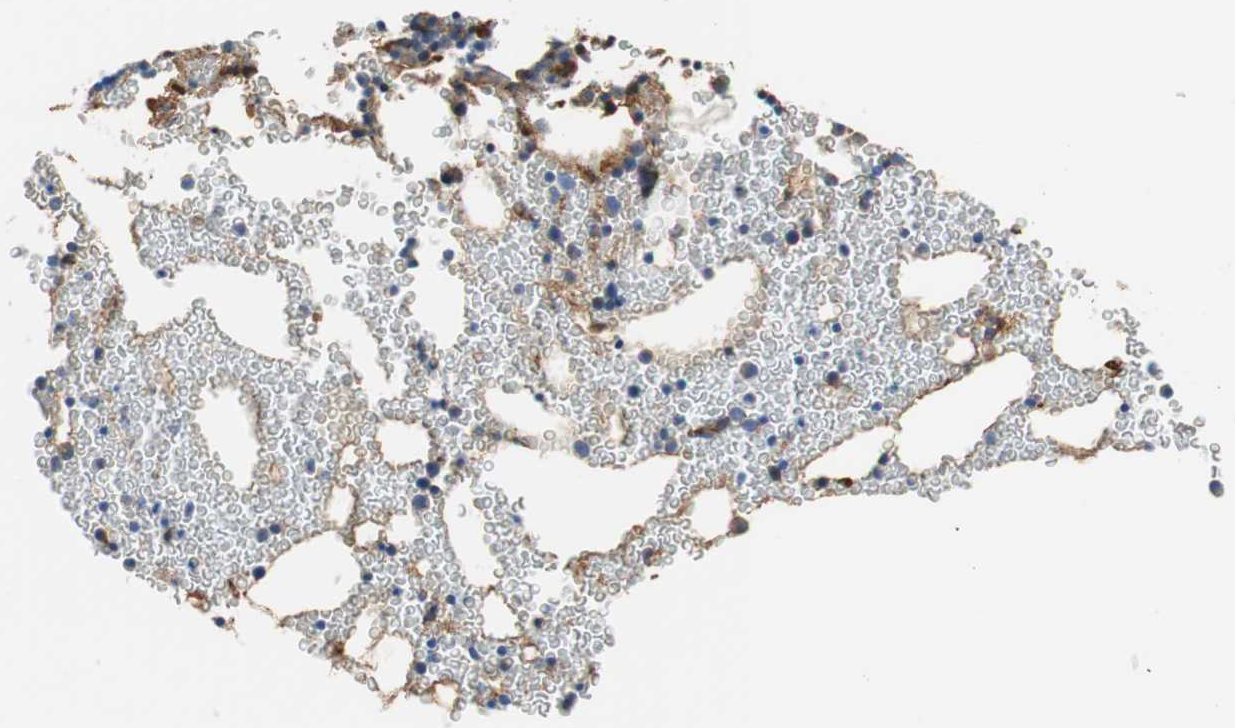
{"staining": {"intensity": "negative", "quantity": "none", "location": "none"}, "tissue": "bone marrow", "cell_type": "Hematopoietic cells", "image_type": "normal", "snomed": [{"axis": "morphology", "description": "Normal tissue, NOS"}, {"axis": "morphology", "description": "Inflammation, NOS"}, {"axis": "topography", "description": "Bone marrow"}], "caption": "Immunohistochemistry (IHC) micrograph of normal bone marrow: human bone marrow stained with DAB (3,3'-diaminobenzidine) displays no significant protein staining in hematopoietic cells.", "gene": "RBP4", "patient": {"sex": "male", "age": 22}}